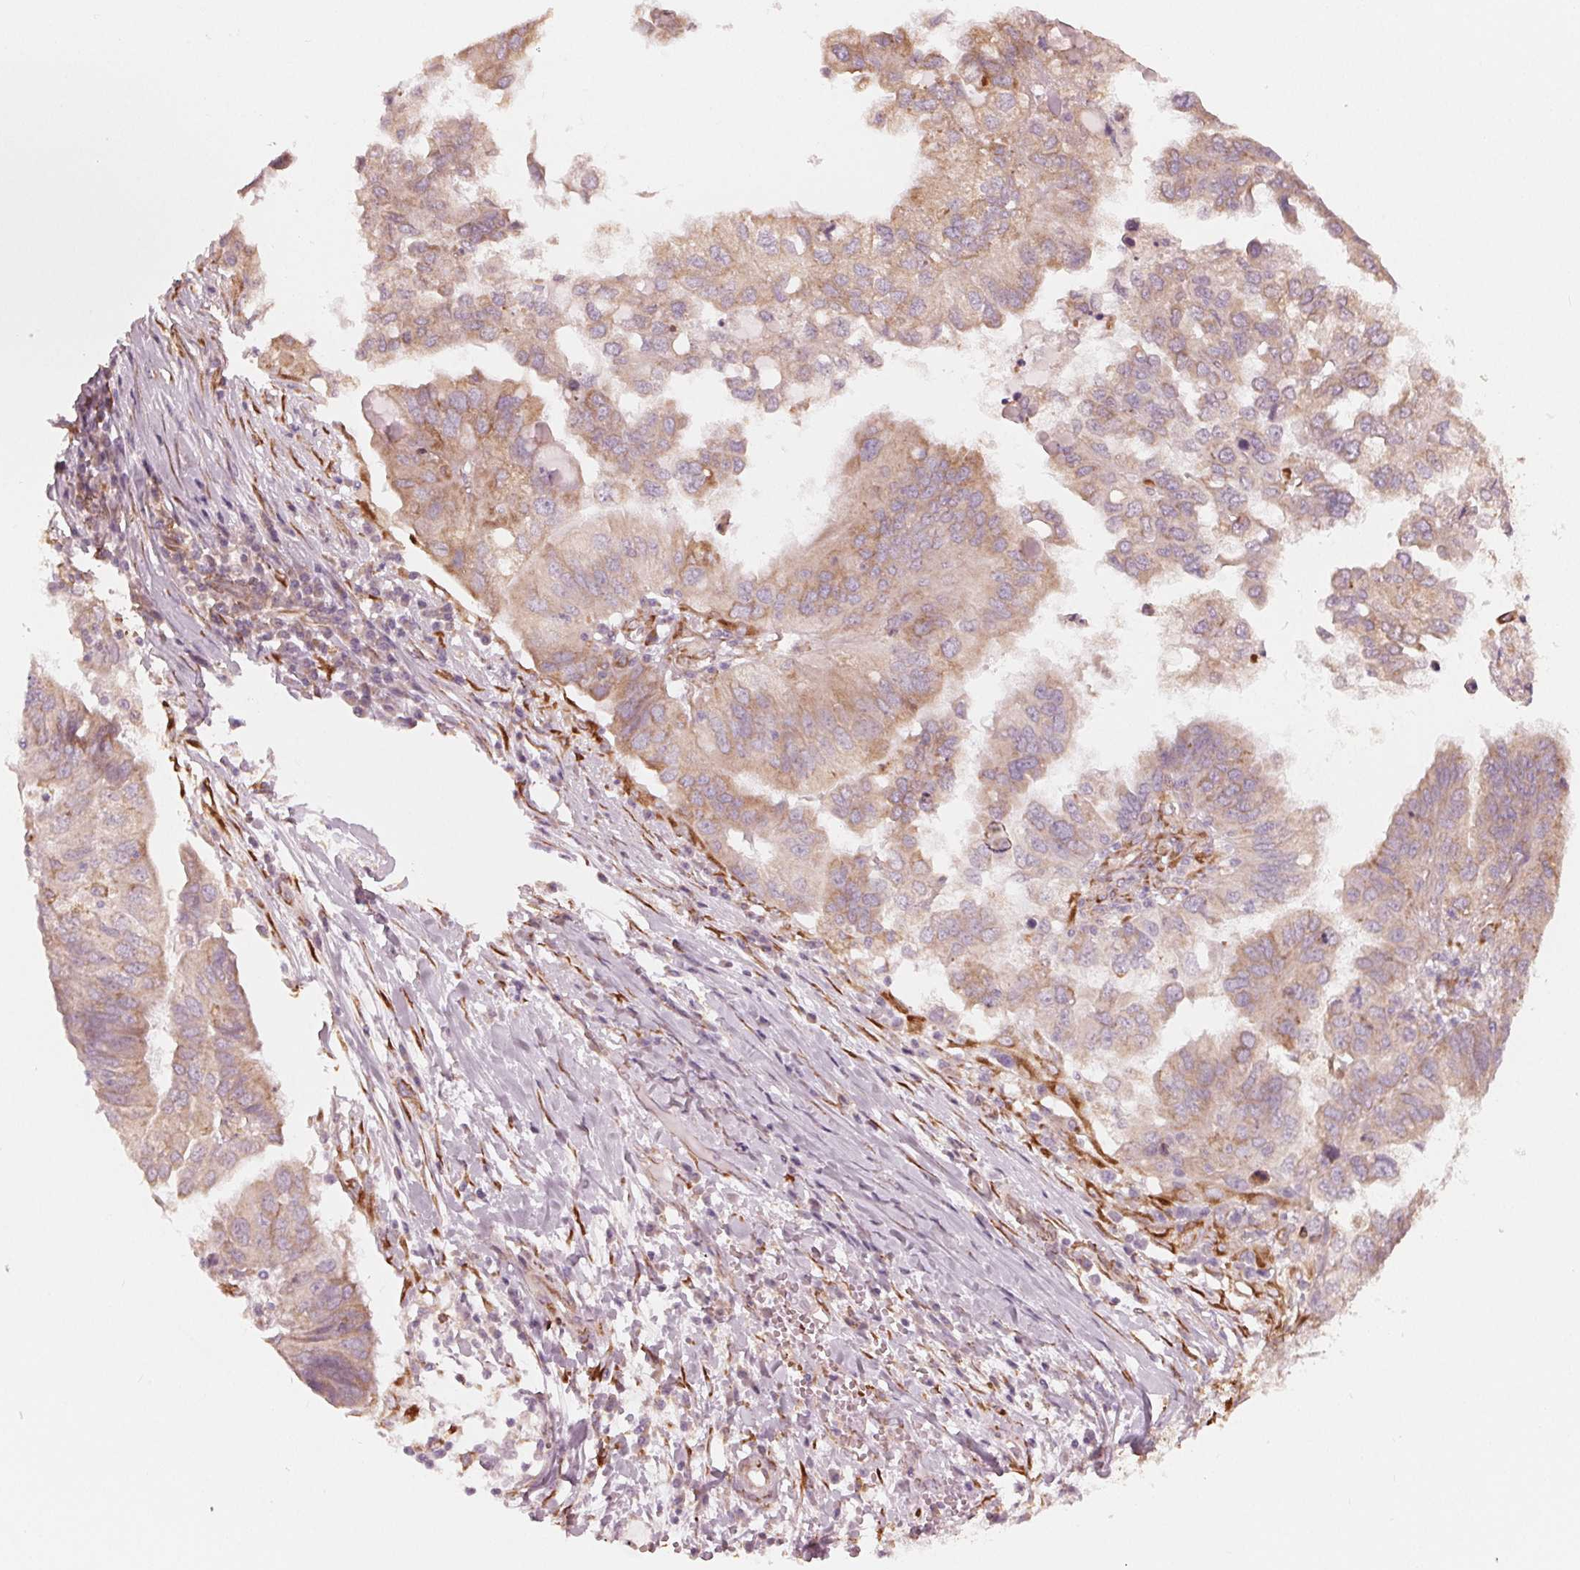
{"staining": {"intensity": "weak", "quantity": ">75%", "location": "cytoplasmic/membranous"}, "tissue": "ovarian cancer", "cell_type": "Tumor cells", "image_type": "cancer", "snomed": [{"axis": "morphology", "description": "Cystadenocarcinoma, serous, NOS"}, {"axis": "topography", "description": "Ovary"}], "caption": "Protein analysis of ovarian cancer tissue exhibits weak cytoplasmic/membranous staining in about >75% of tumor cells.", "gene": "IKBIP", "patient": {"sex": "female", "age": 79}}